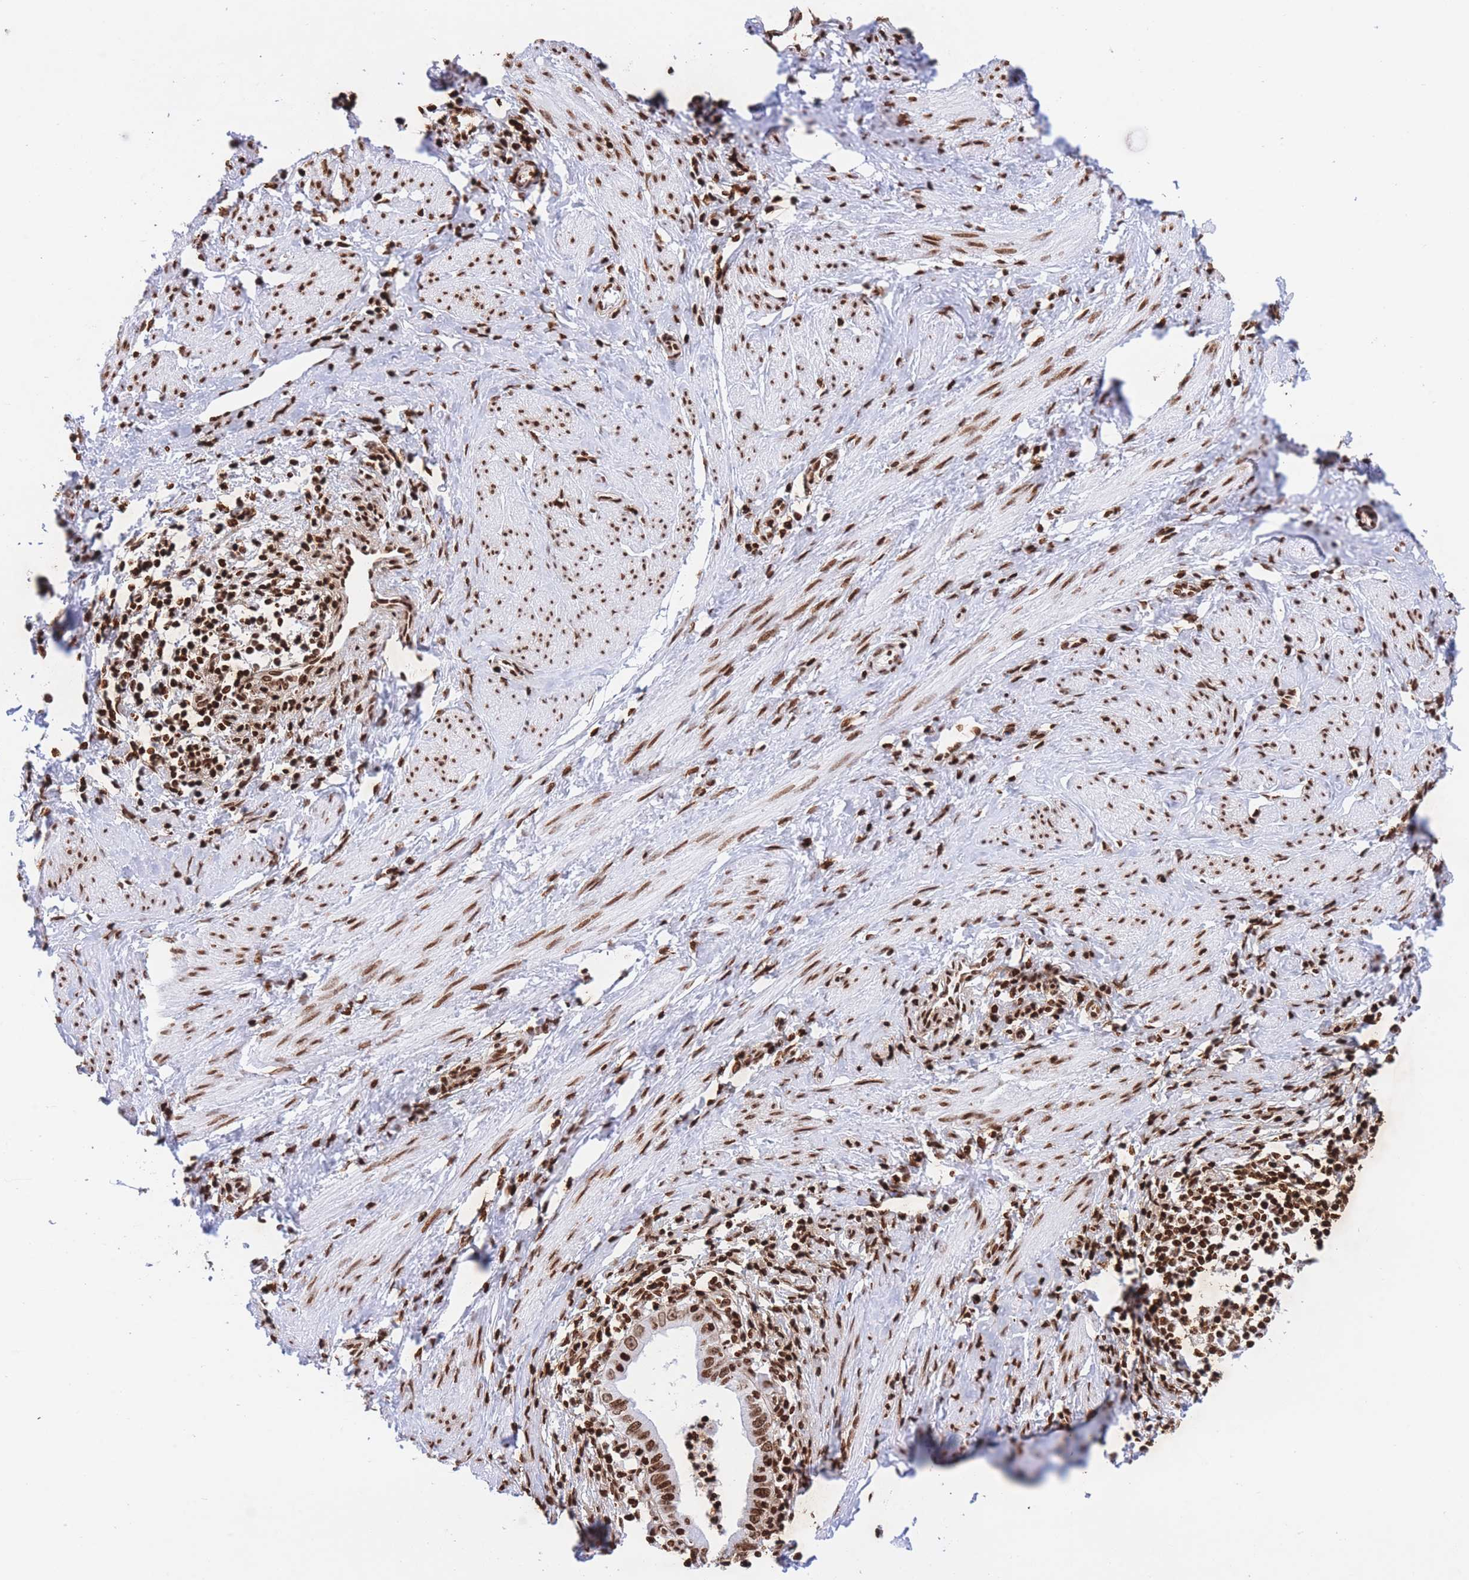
{"staining": {"intensity": "moderate", "quantity": ">75%", "location": "nuclear"}, "tissue": "cervical cancer", "cell_type": "Tumor cells", "image_type": "cancer", "snomed": [{"axis": "morphology", "description": "Adenocarcinoma, NOS"}, {"axis": "topography", "description": "Cervix"}], "caption": "Human cervical adenocarcinoma stained with a brown dye exhibits moderate nuclear positive positivity in approximately >75% of tumor cells.", "gene": "H2BC11", "patient": {"sex": "female", "age": 36}}